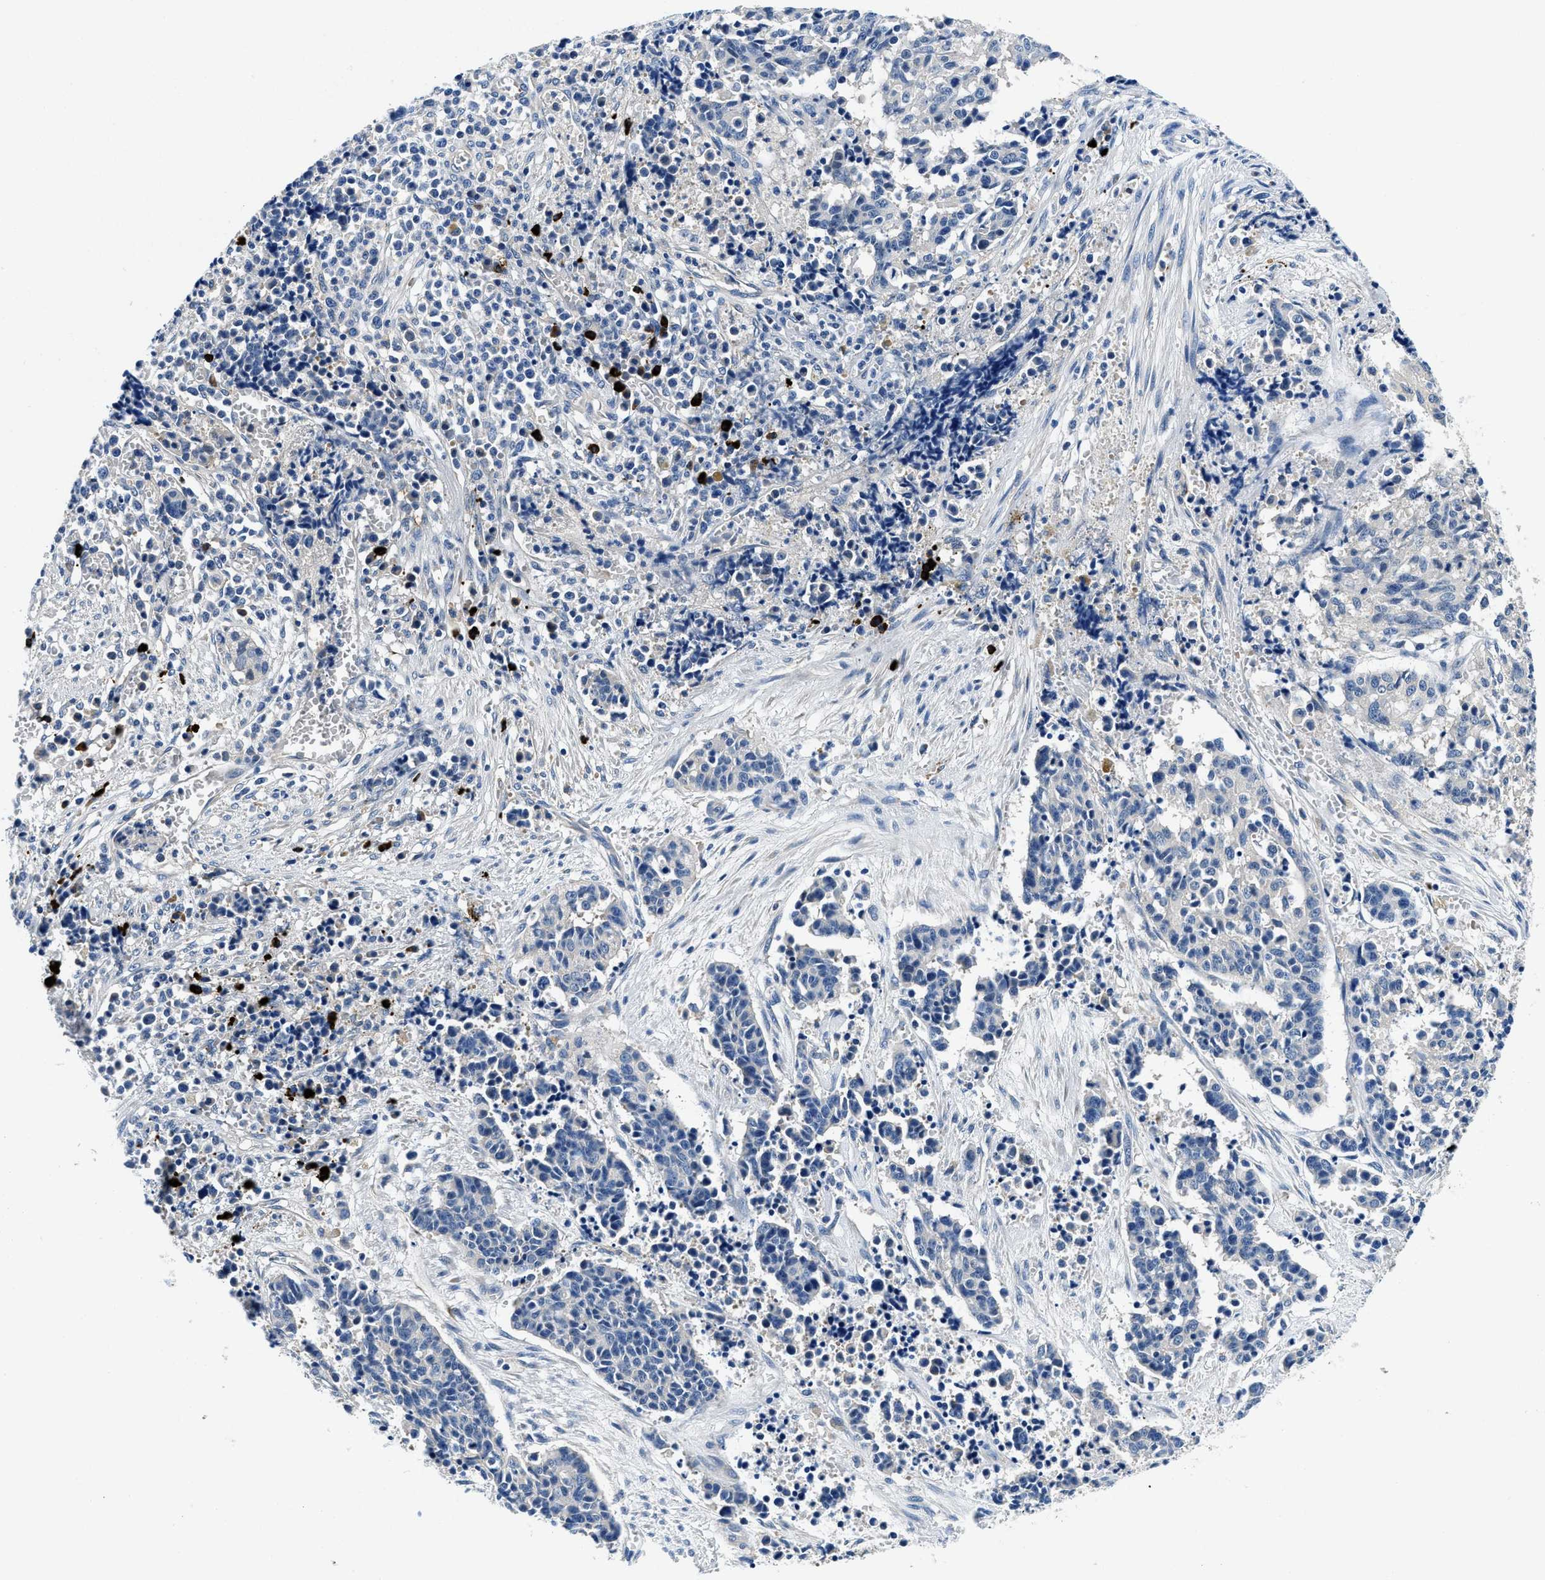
{"staining": {"intensity": "negative", "quantity": "none", "location": "none"}, "tissue": "cervical cancer", "cell_type": "Tumor cells", "image_type": "cancer", "snomed": [{"axis": "morphology", "description": "Squamous cell carcinoma, NOS"}, {"axis": "topography", "description": "Cervix"}], "caption": "This photomicrograph is of cervical cancer (squamous cell carcinoma) stained with immunohistochemistry (IHC) to label a protein in brown with the nuclei are counter-stained blue. There is no expression in tumor cells.", "gene": "ZFAND3", "patient": {"sex": "female", "age": 35}}